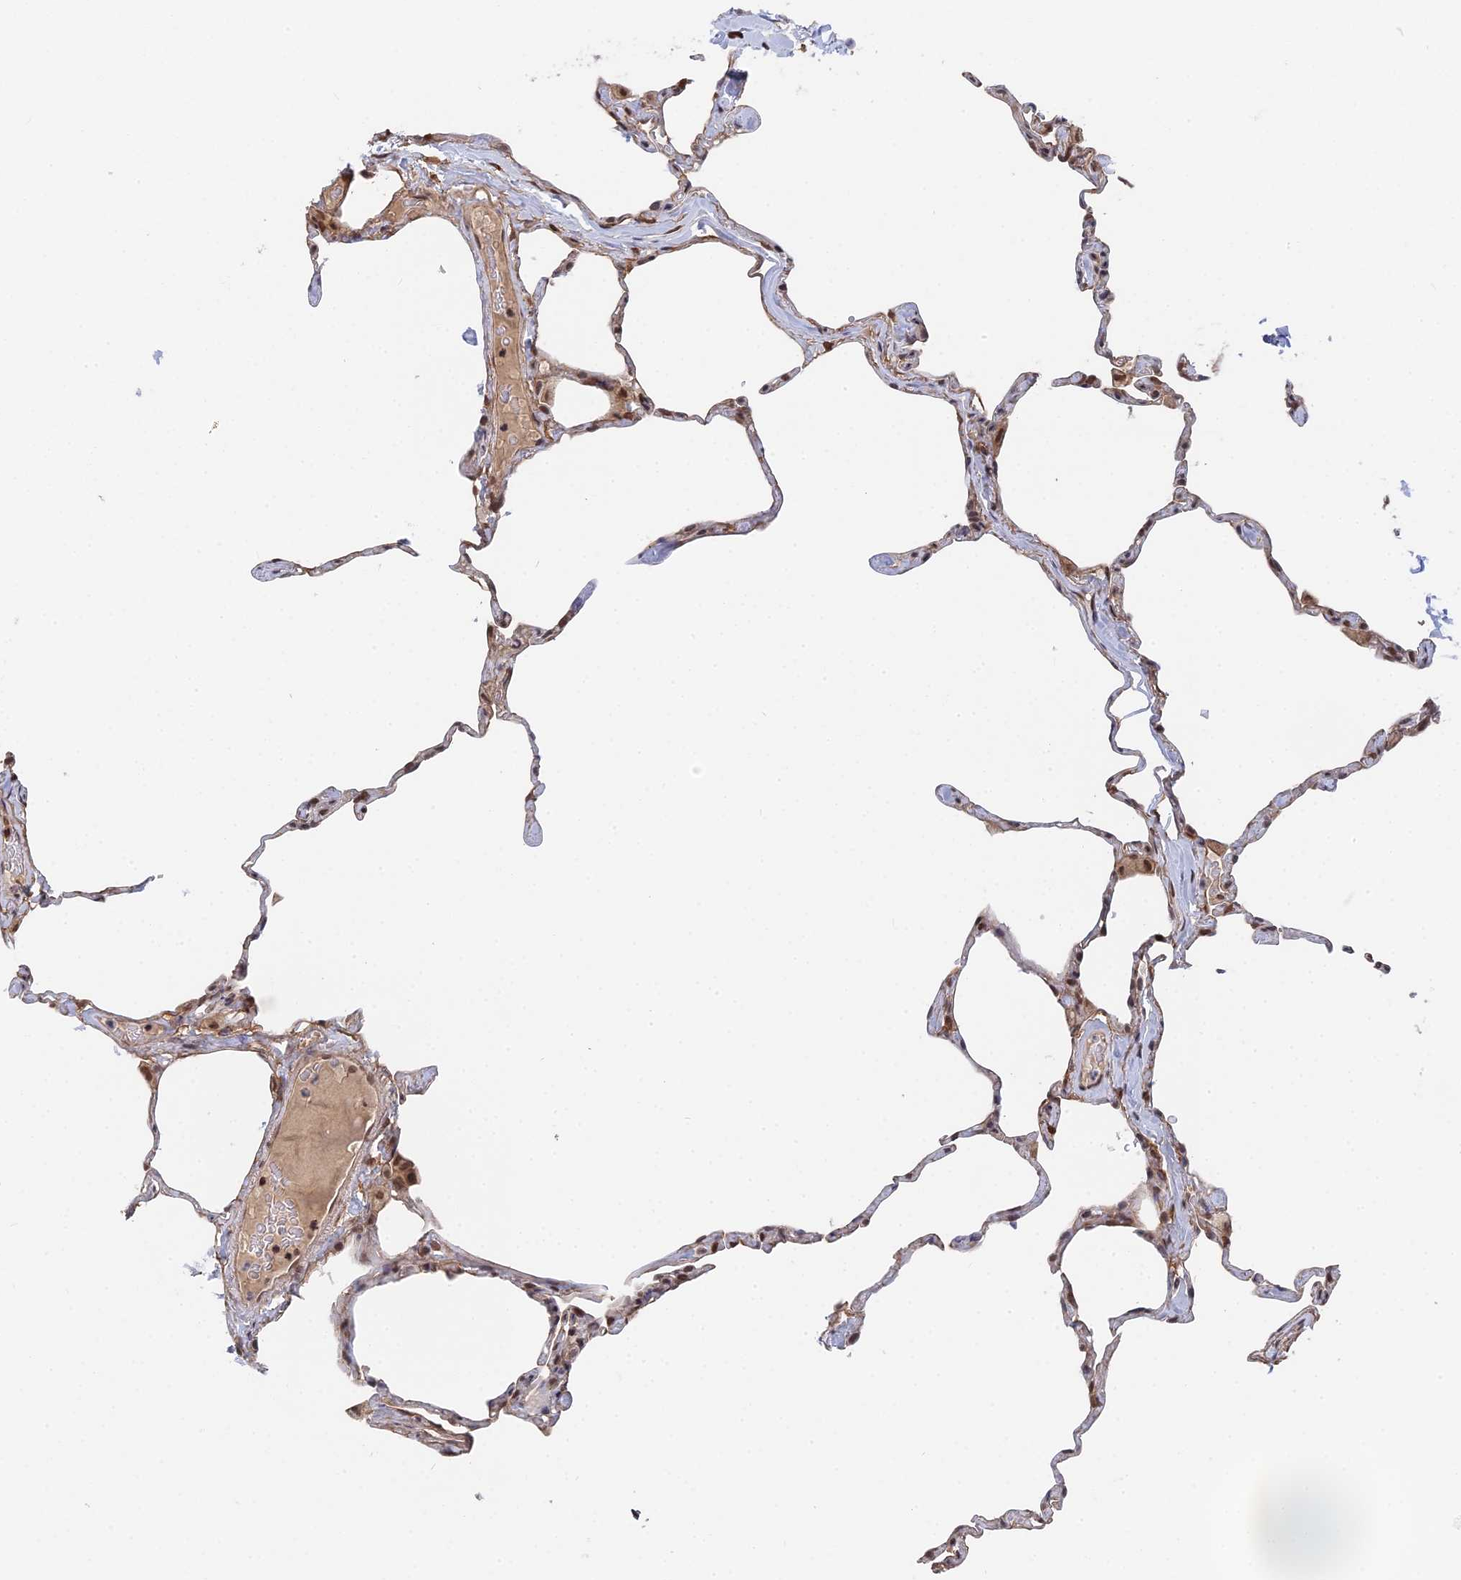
{"staining": {"intensity": "weak", "quantity": "25%-75%", "location": "cytoplasmic/membranous"}, "tissue": "lung", "cell_type": "Alveolar cells", "image_type": "normal", "snomed": [{"axis": "morphology", "description": "Normal tissue, NOS"}, {"axis": "topography", "description": "Lung"}], "caption": "Immunohistochemical staining of unremarkable human lung exhibits 25%-75% levels of weak cytoplasmic/membranous protein positivity in about 25%-75% of alveolar cells. (Stains: DAB in brown, nuclei in blue, Microscopy: brightfield microscopy at high magnification).", "gene": "CCDC85A", "patient": {"sex": "male", "age": 65}}